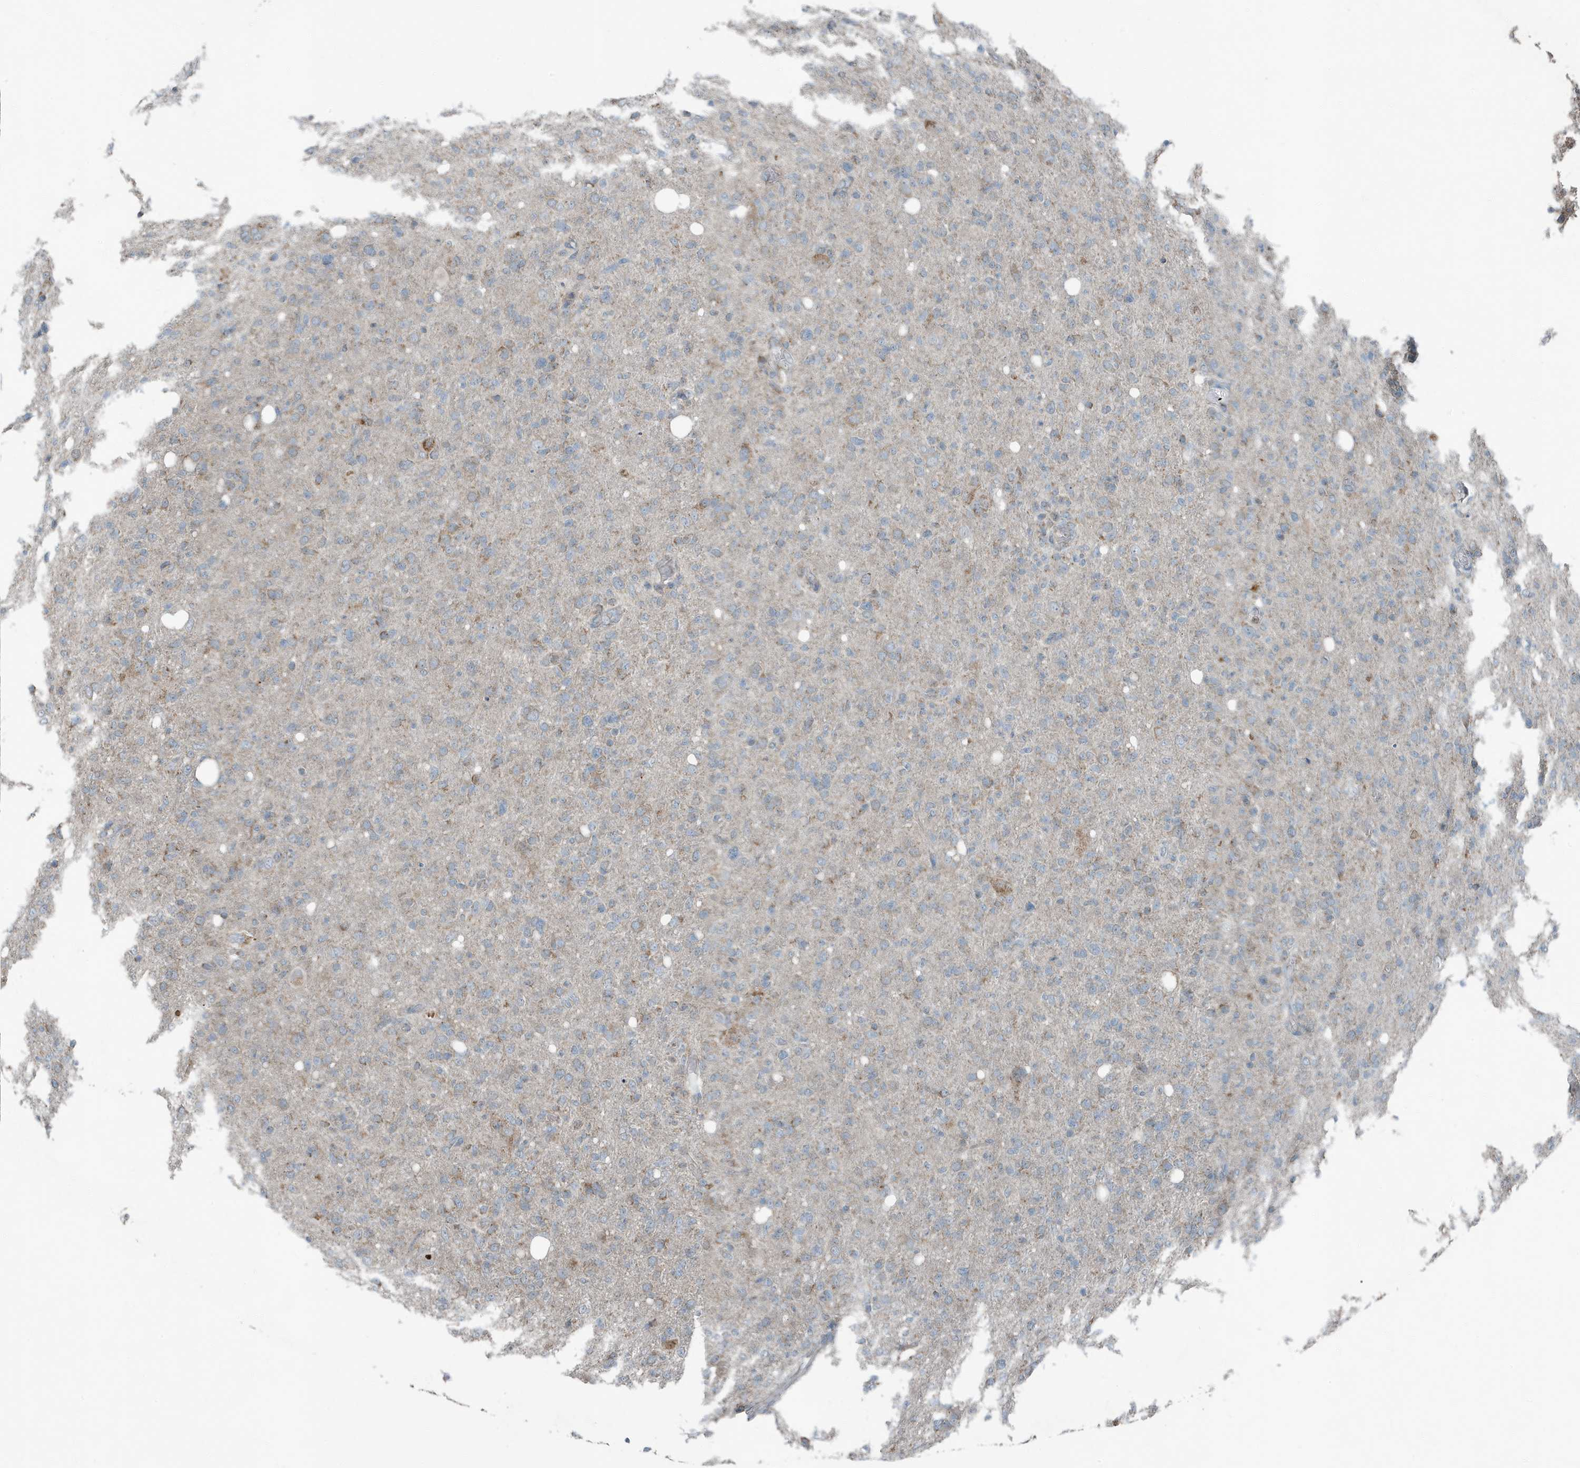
{"staining": {"intensity": "moderate", "quantity": "<25%", "location": "cytoplasmic/membranous"}, "tissue": "glioma", "cell_type": "Tumor cells", "image_type": "cancer", "snomed": [{"axis": "morphology", "description": "Glioma, malignant, High grade"}, {"axis": "topography", "description": "Brain"}], "caption": "Protein expression analysis of human glioma reveals moderate cytoplasmic/membranous positivity in about <25% of tumor cells.", "gene": "MT-CYB", "patient": {"sex": "female", "age": 57}}